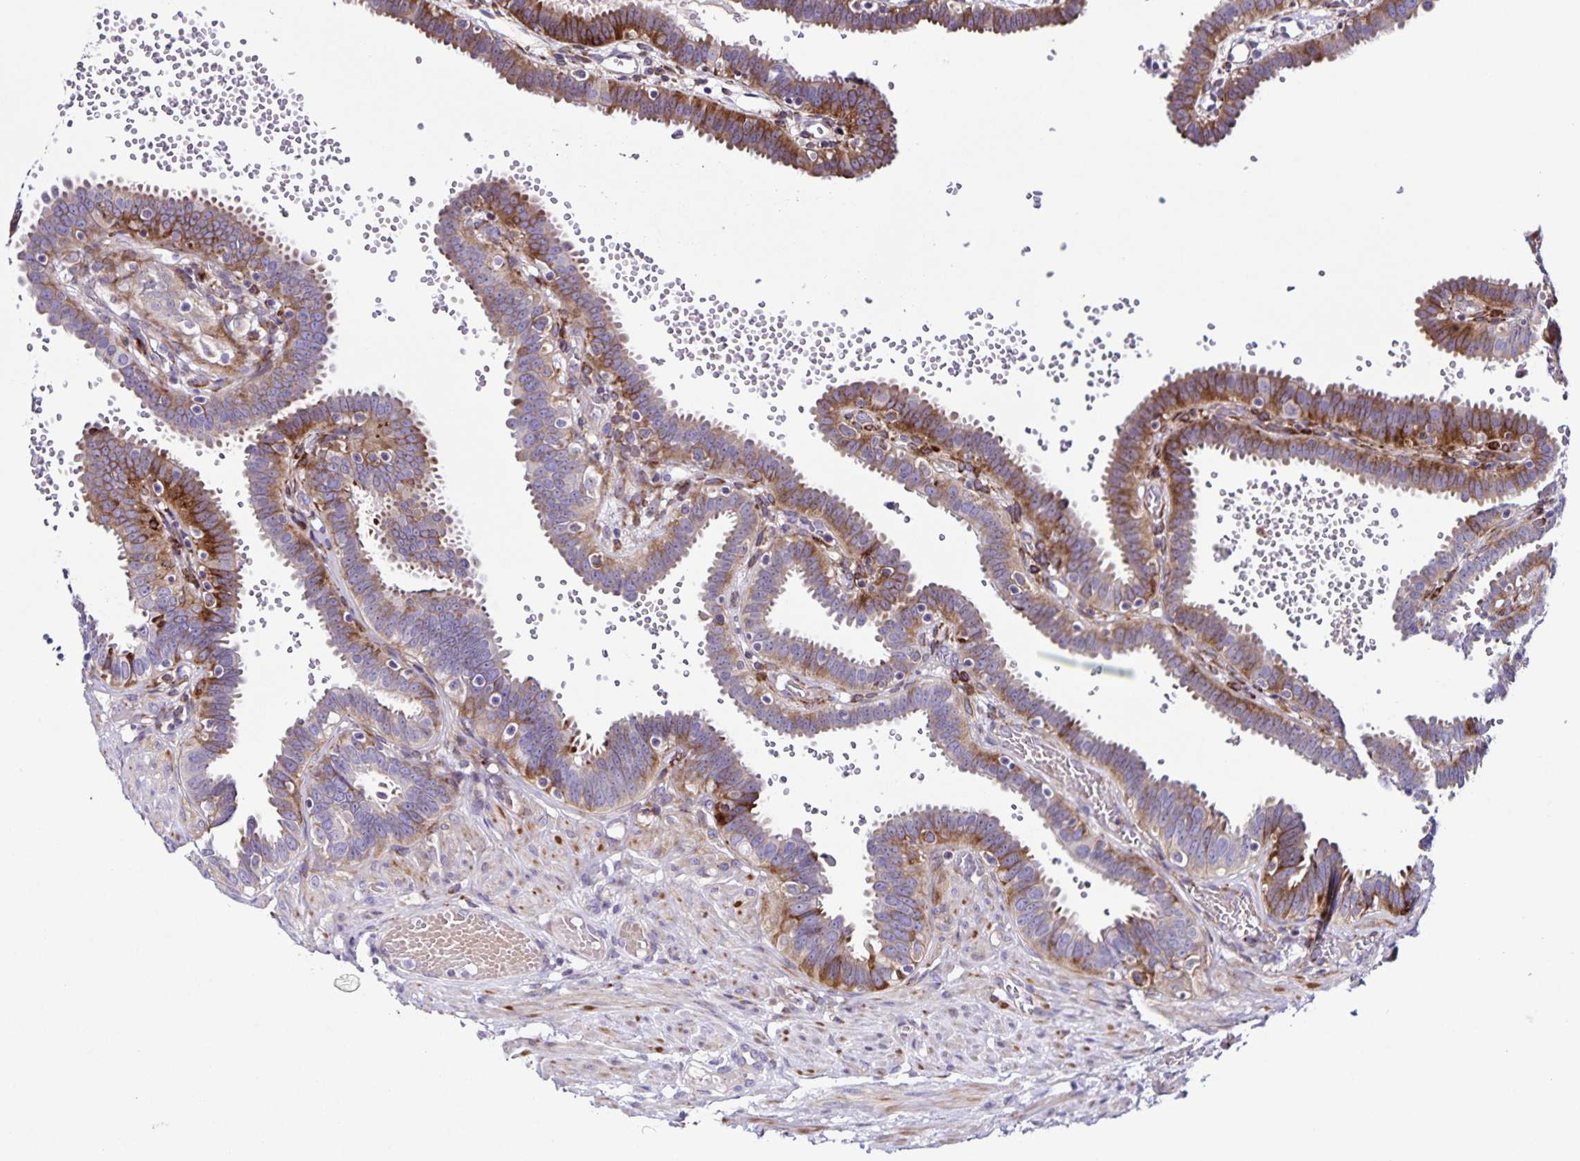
{"staining": {"intensity": "moderate", "quantity": "25%-75%", "location": "cytoplasmic/membranous"}, "tissue": "fallopian tube", "cell_type": "Glandular cells", "image_type": "normal", "snomed": [{"axis": "morphology", "description": "Normal tissue, NOS"}, {"axis": "topography", "description": "Fallopian tube"}], "caption": "This image displays IHC staining of normal fallopian tube, with medium moderate cytoplasmic/membranous expression in about 25%-75% of glandular cells.", "gene": "OSBPL5", "patient": {"sex": "female", "age": 37}}